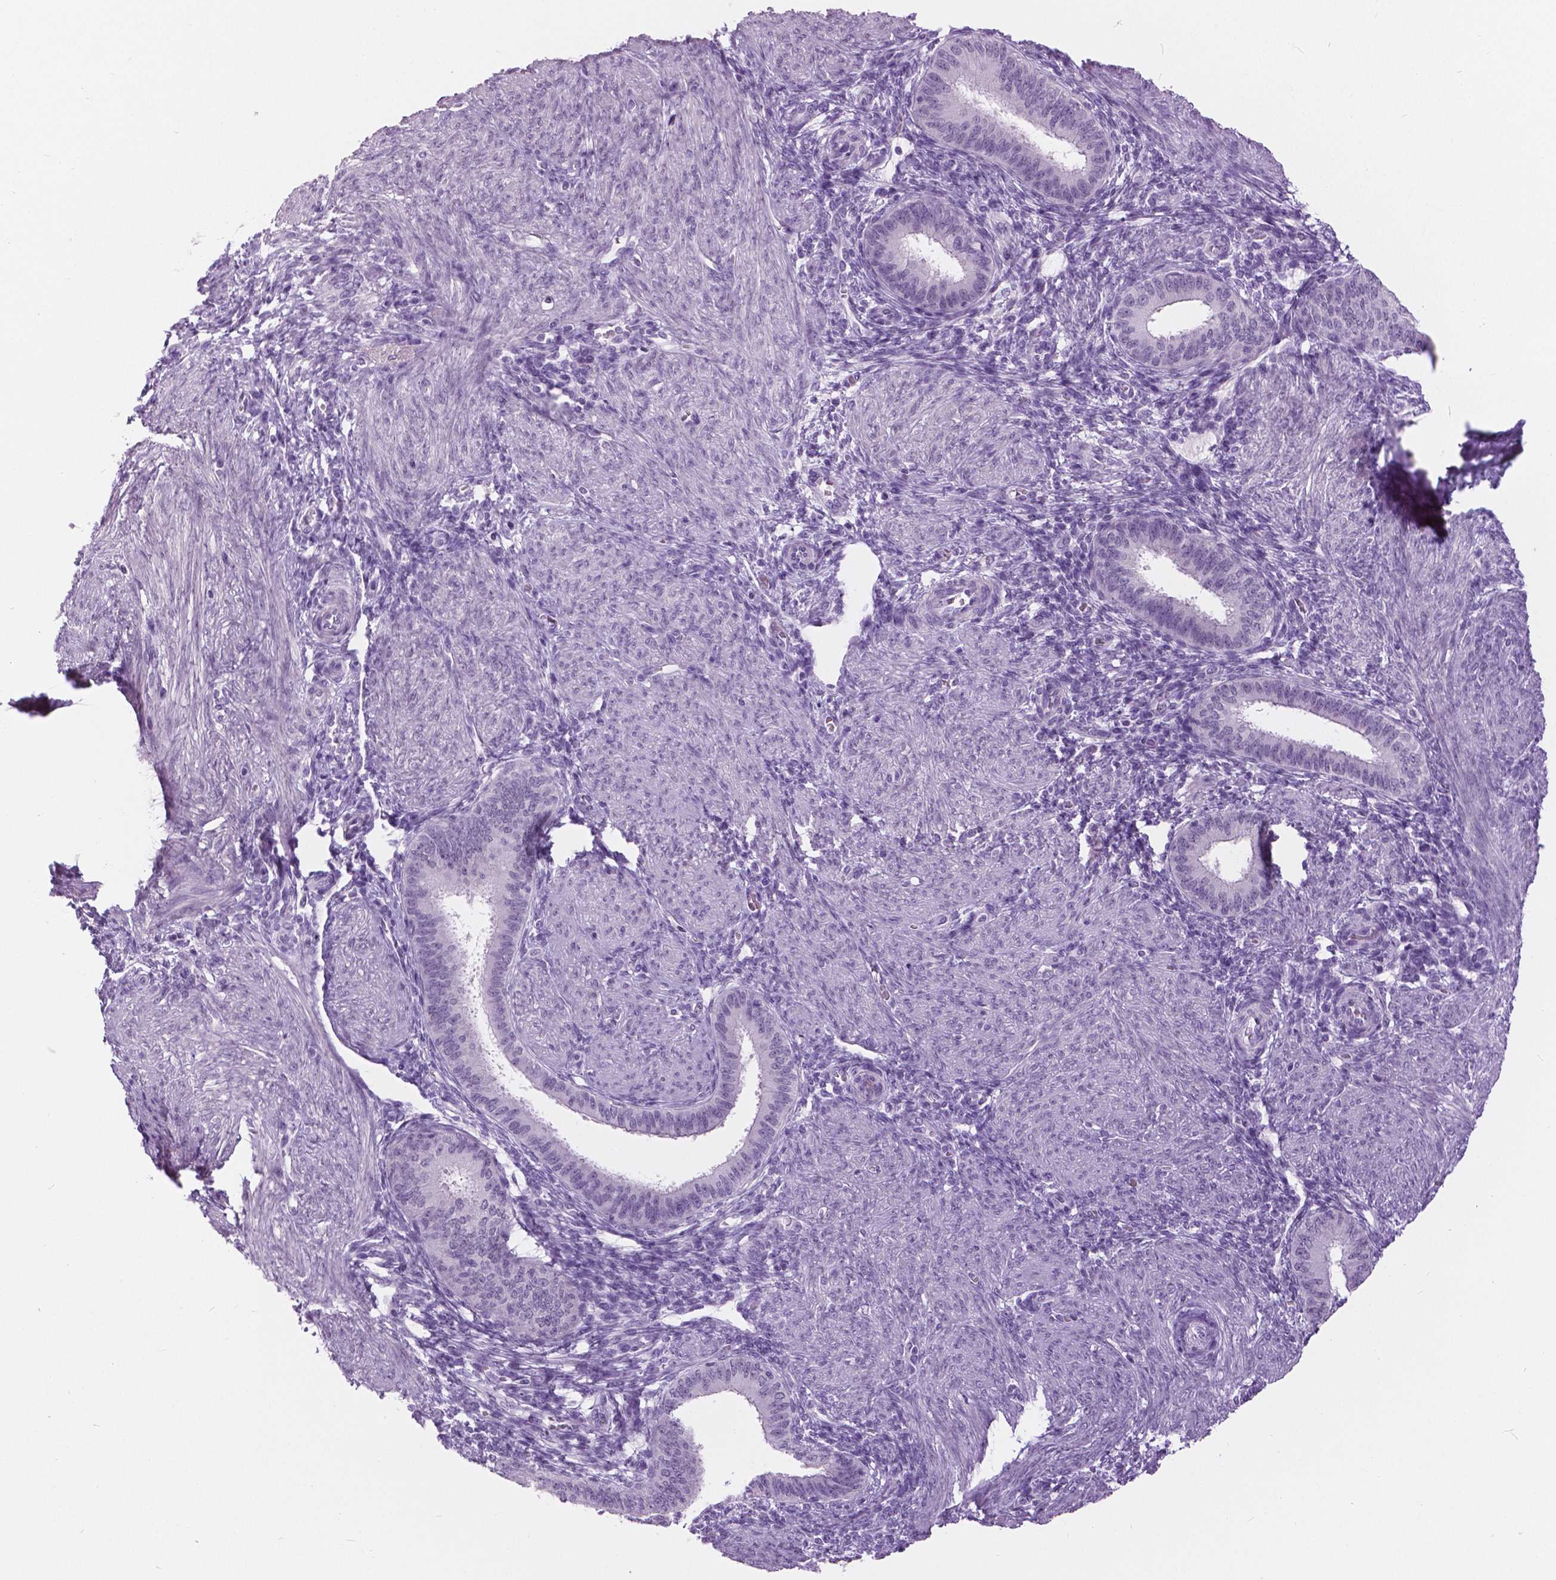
{"staining": {"intensity": "negative", "quantity": "none", "location": "none"}, "tissue": "endometrium", "cell_type": "Cells in endometrial stroma", "image_type": "normal", "snomed": [{"axis": "morphology", "description": "Normal tissue, NOS"}, {"axis": "topography", "description": "Endometrium"}], "caption": "IHC photomicrograph of normal endometrium stained for a protein (brown), which demonstrates no staining in cells in endometrial stroma.", "gene": "MYOM1", "patient": {"sex": "female", "age": 39}}